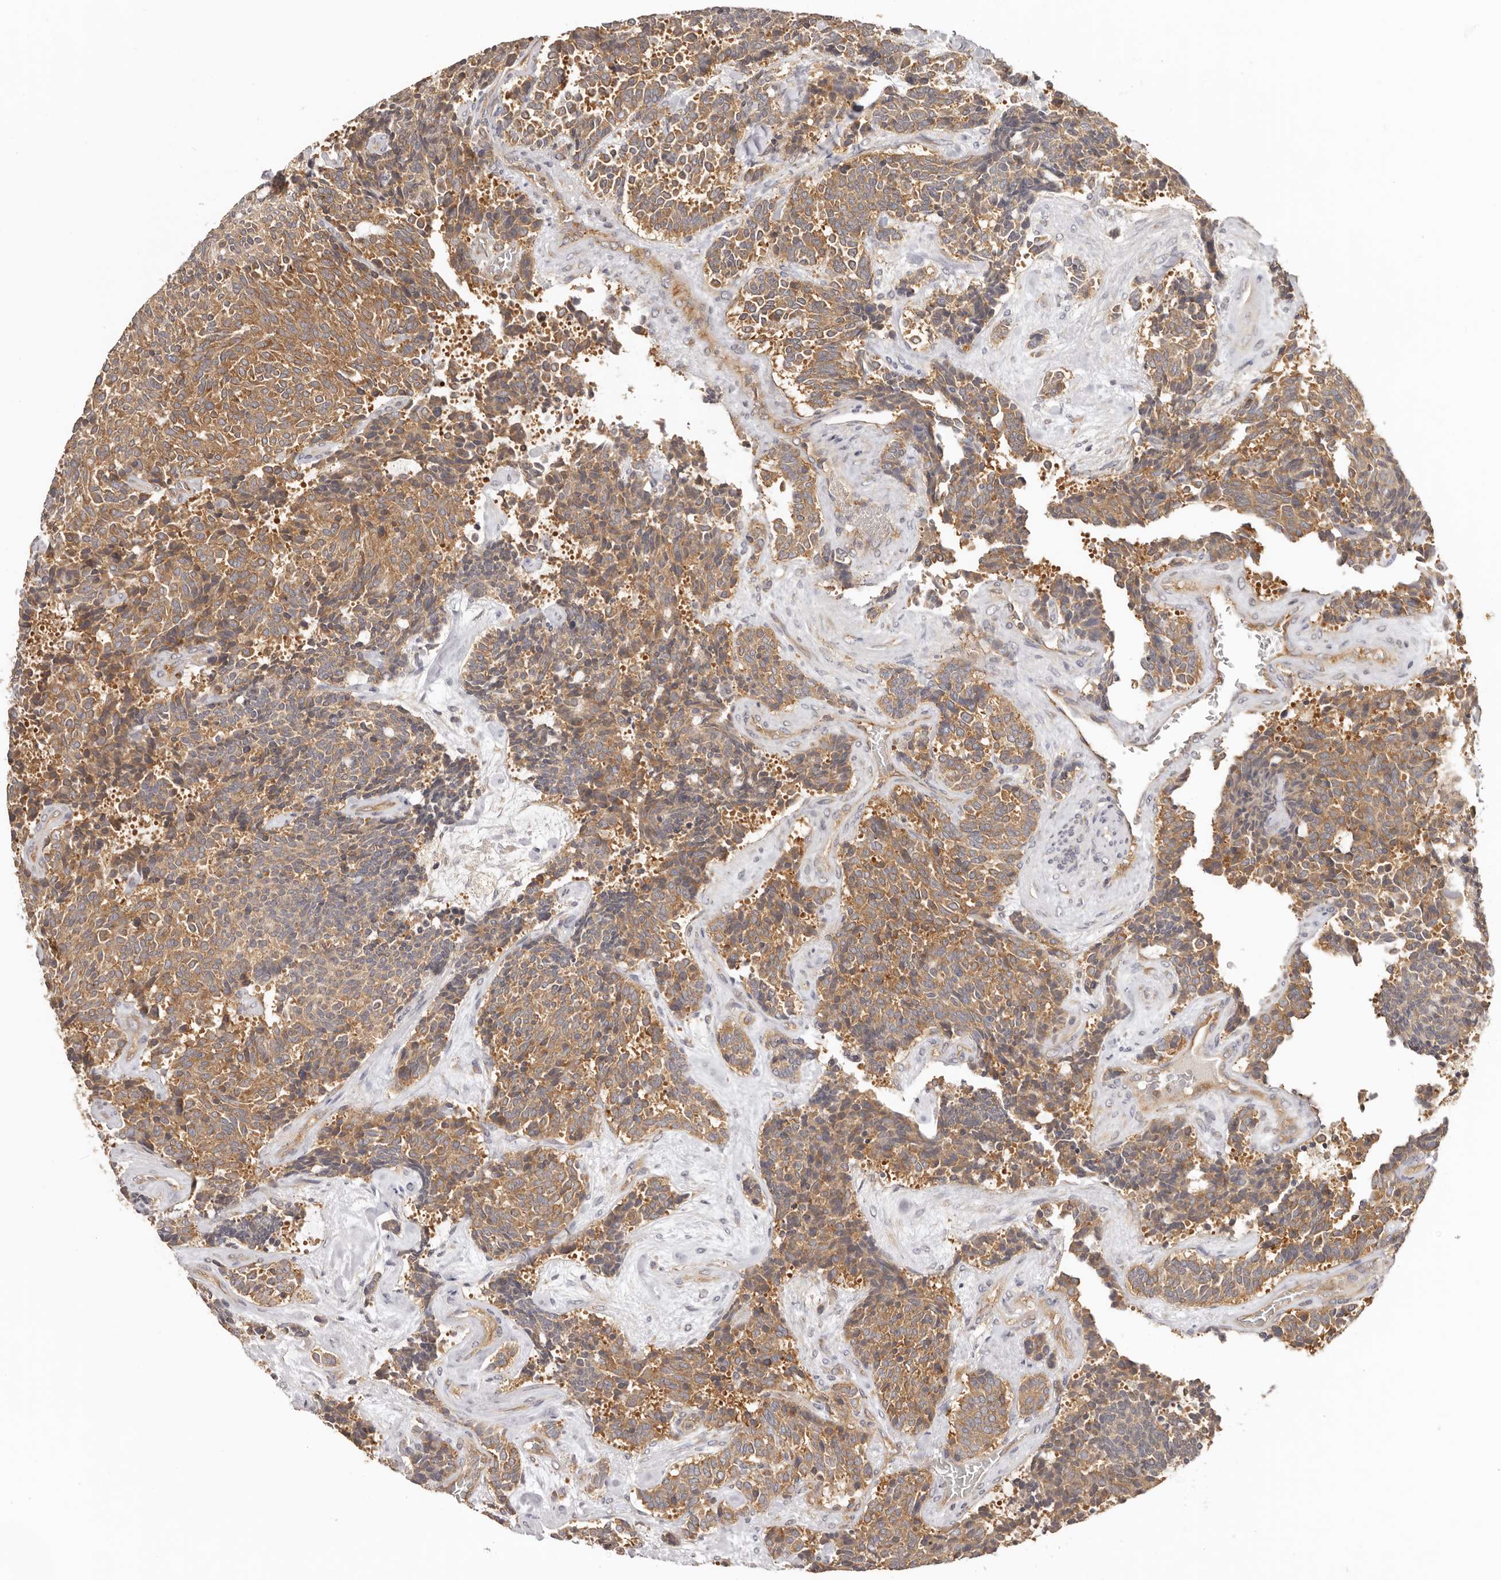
{"staining": {"intensity": "moderate", "quantity": ">75%", "location": "cytoplasmic/membranous"}, "tissue": "carcinoid", "cell_type": "Tumor cells", "image_type": "cancer", "snomed": [{"axis": "morphology", "description": "Carcinoid, malignant, NOS"}, {"axis": "topography", "description": "Pancreas"}], "caption": "High-magnification brightfield microscopy of malignant carcinoid stained with DAB (3,3'-diaminobenzidine) (brown) and counterstained with hematoxylin (blue). tumor cells exhibit moderate cytoplasmic/membranous expression is identified in approximately>75% of cells.", "gene": "EEF1E1", "patient": {"sex": "female", "age": 54}}